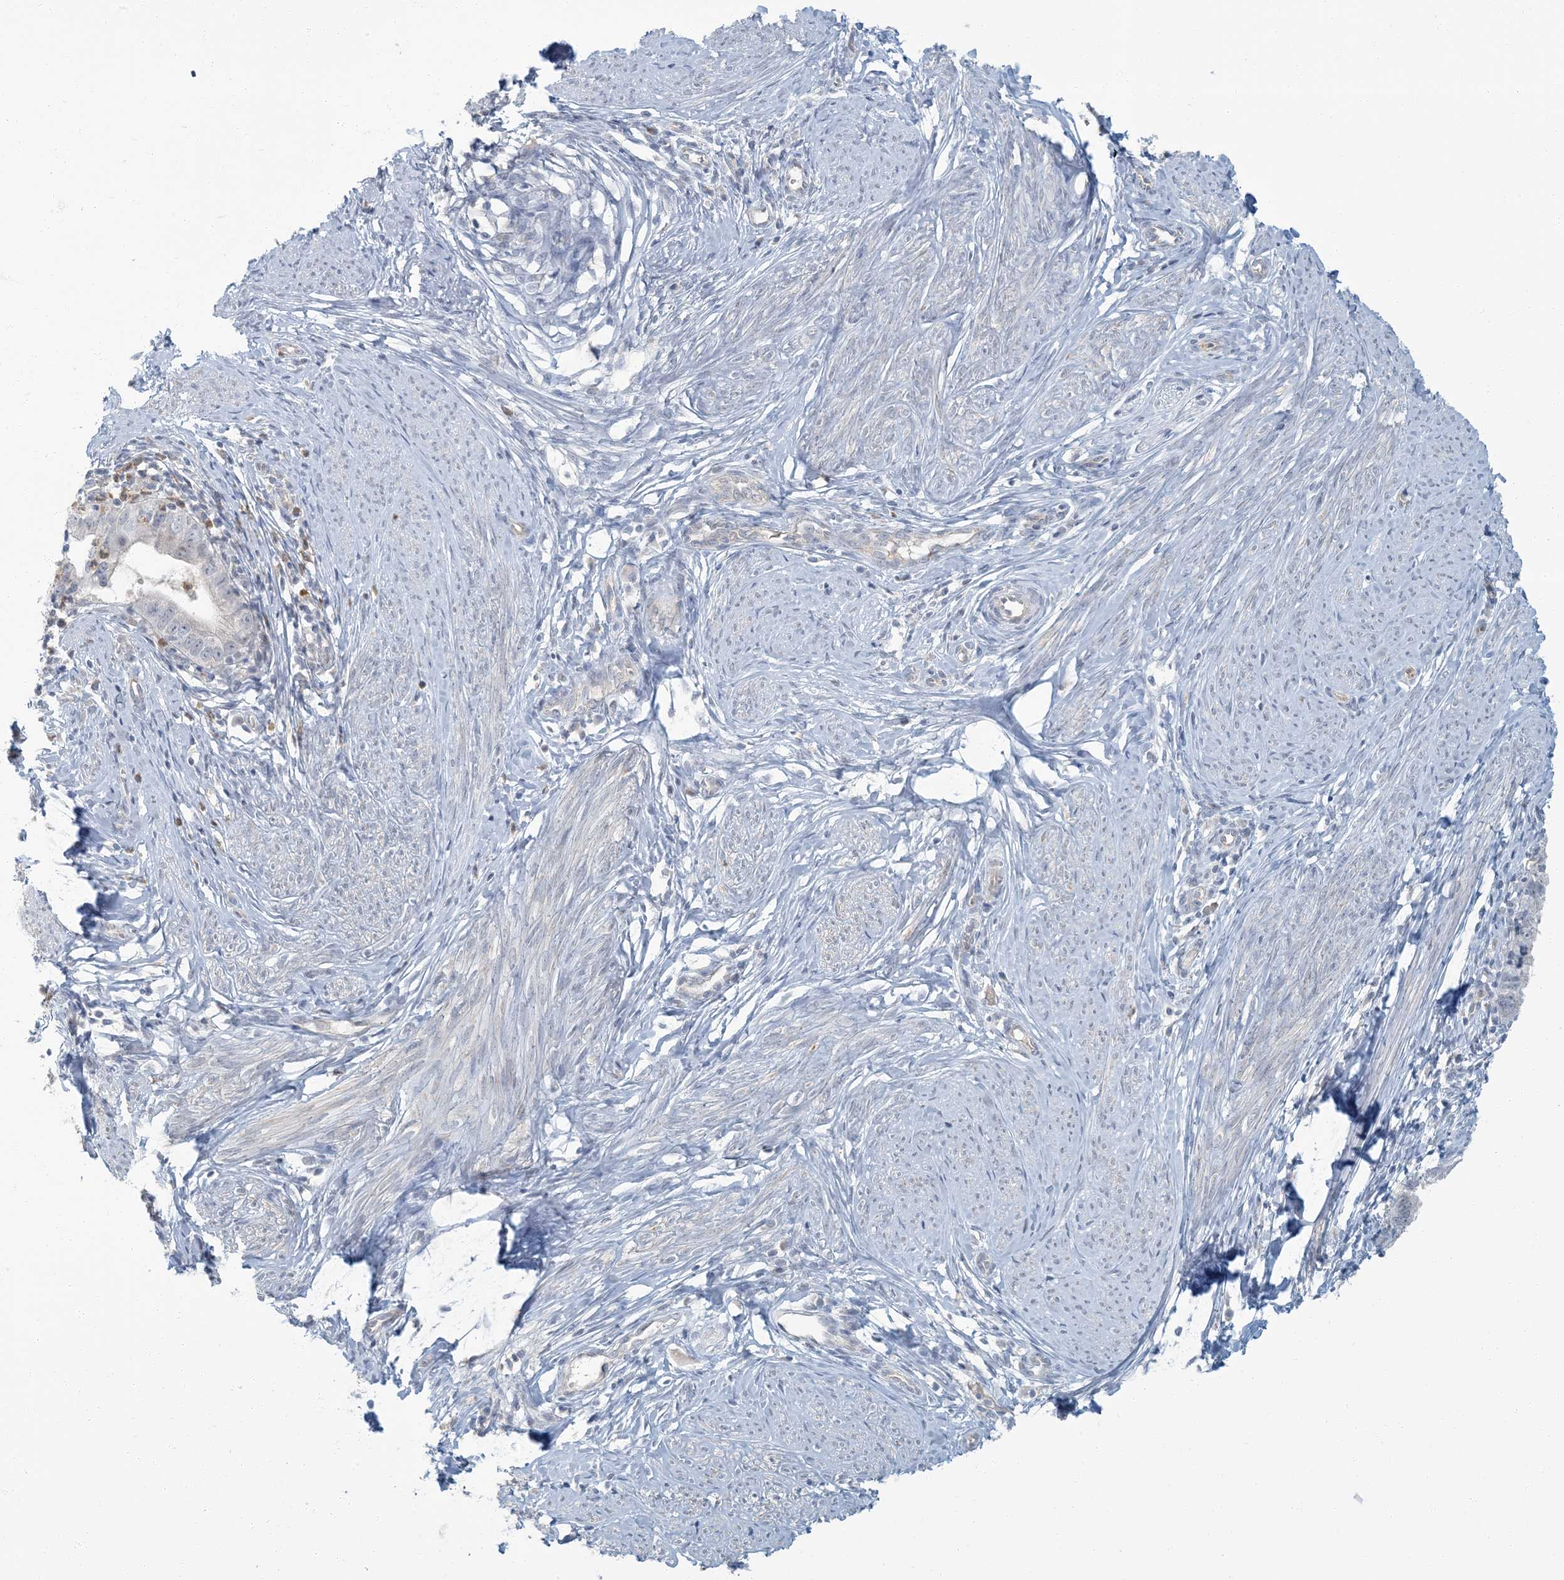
{"staining": {"intensity": "negative", "quantity": "none", "location": "none"}, "tissue": "cervical cancer", "cell_type": "Tumor cells", "image_type": "cancer", "snomed": [{"axis": "morphology", "description": "Adenocarcinoma, NOS"}, {"axis": "topography", "description": "Cervix"}], "caption": "The photomicrograph demonstrates no significant positivity in tumor cells of cervical cancer.", "gene": "EPHA4", "patient": {"sex": "female", "age": 36}}